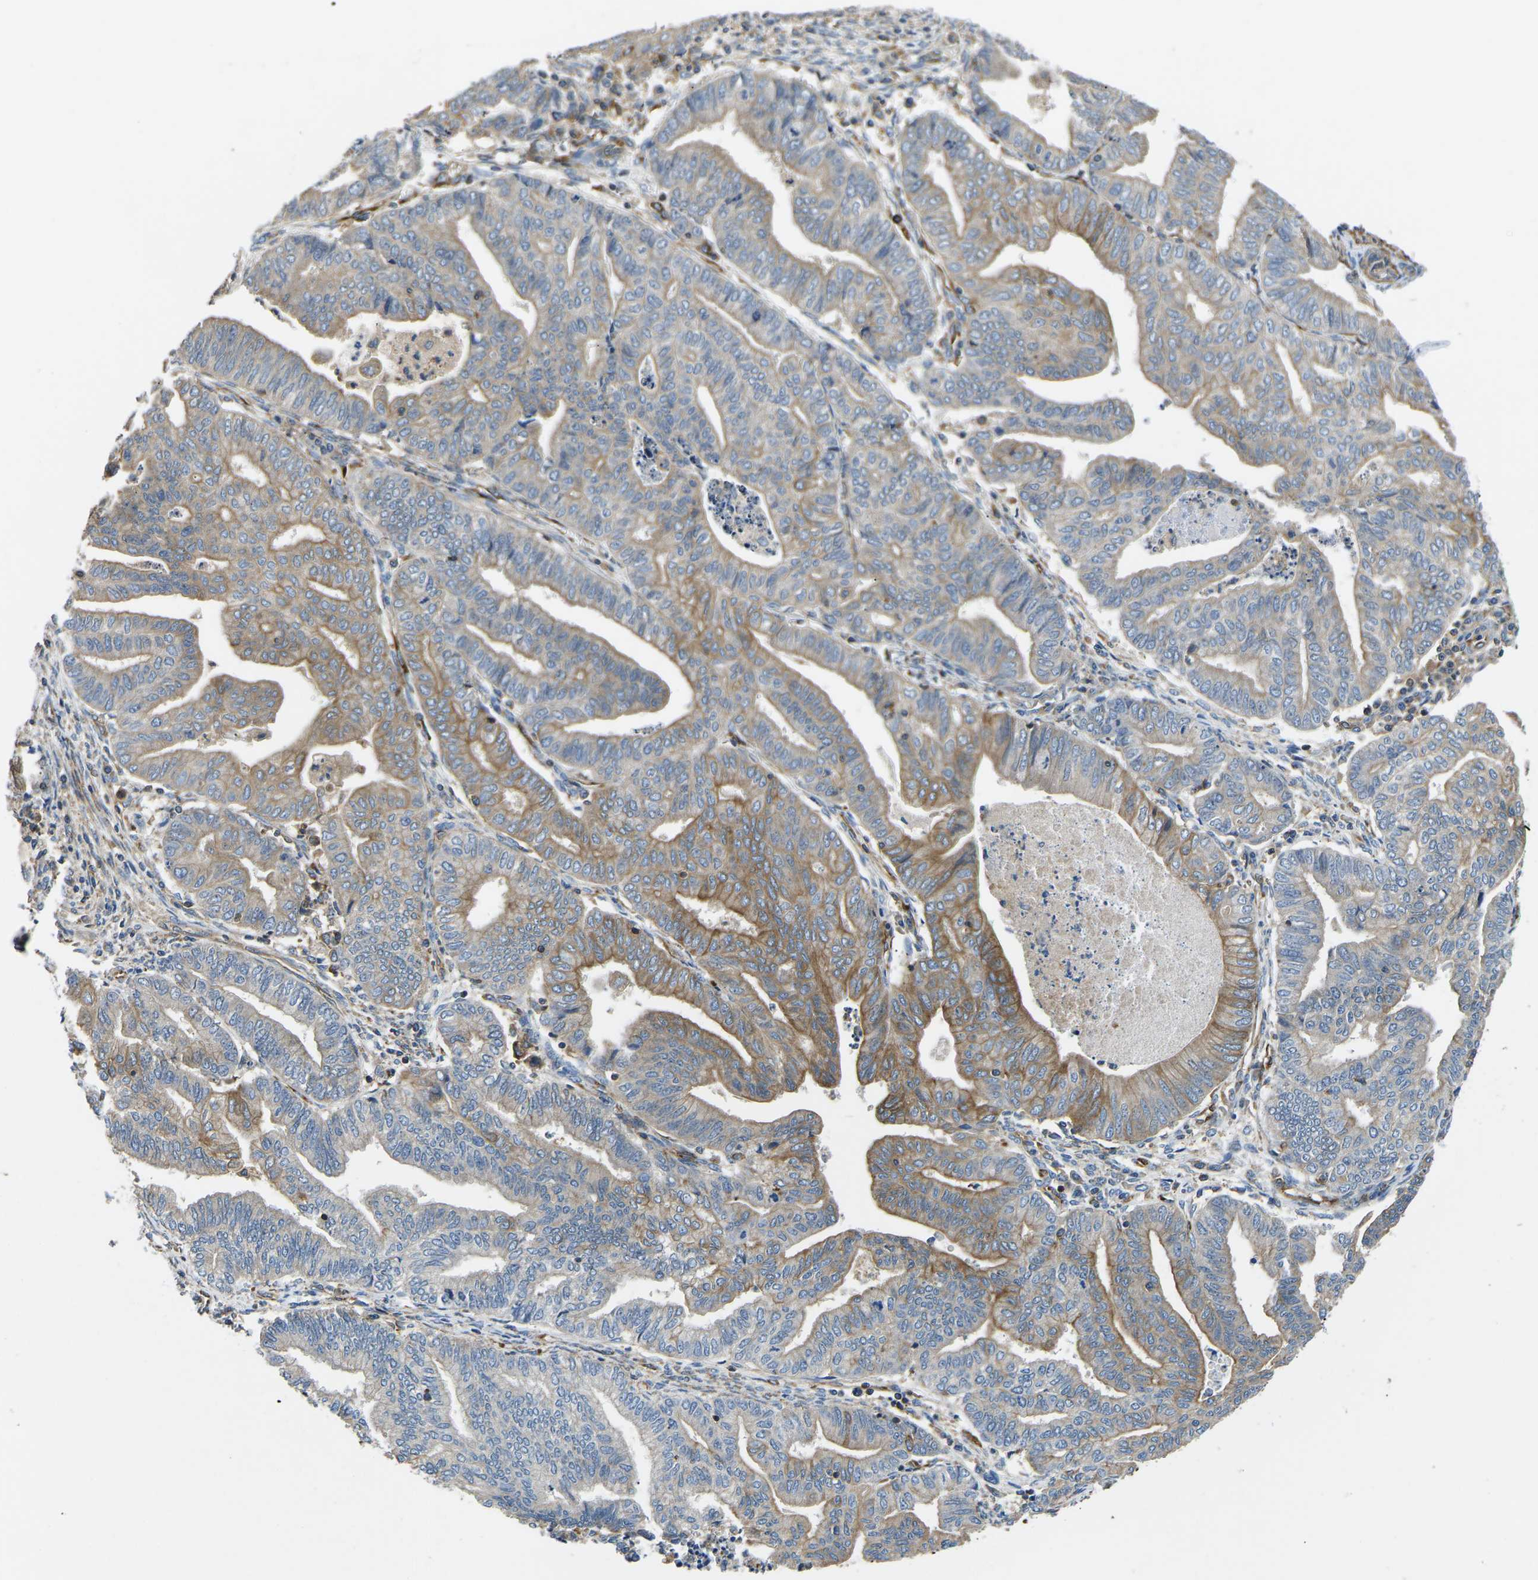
{"staining": {"intensity": "weak", "quantity": "25%-75%", "location": "cytoplasmic/membranous"}, "tissue": "endometrial cancer", "cell_type": "Tumor cells", "image_type": "cancer", "snomed": [{"axis": "morphology", "description": "Adenocarcinoma, NOS"}, {"axis": "topography", "description": "Endometrium"}], "caption": "Immunohistochemistry (IHC) (DAB) staining of human adenocarcinoma (endometrial) demonstrates weak cytoplasmic/membranous protein staining in about 25%-75% of tumor cells. (IHC, brightfield microscopy, high magnification).", "gene": "KCNJ15", "patient": {"sex": "female", "age": 79}}